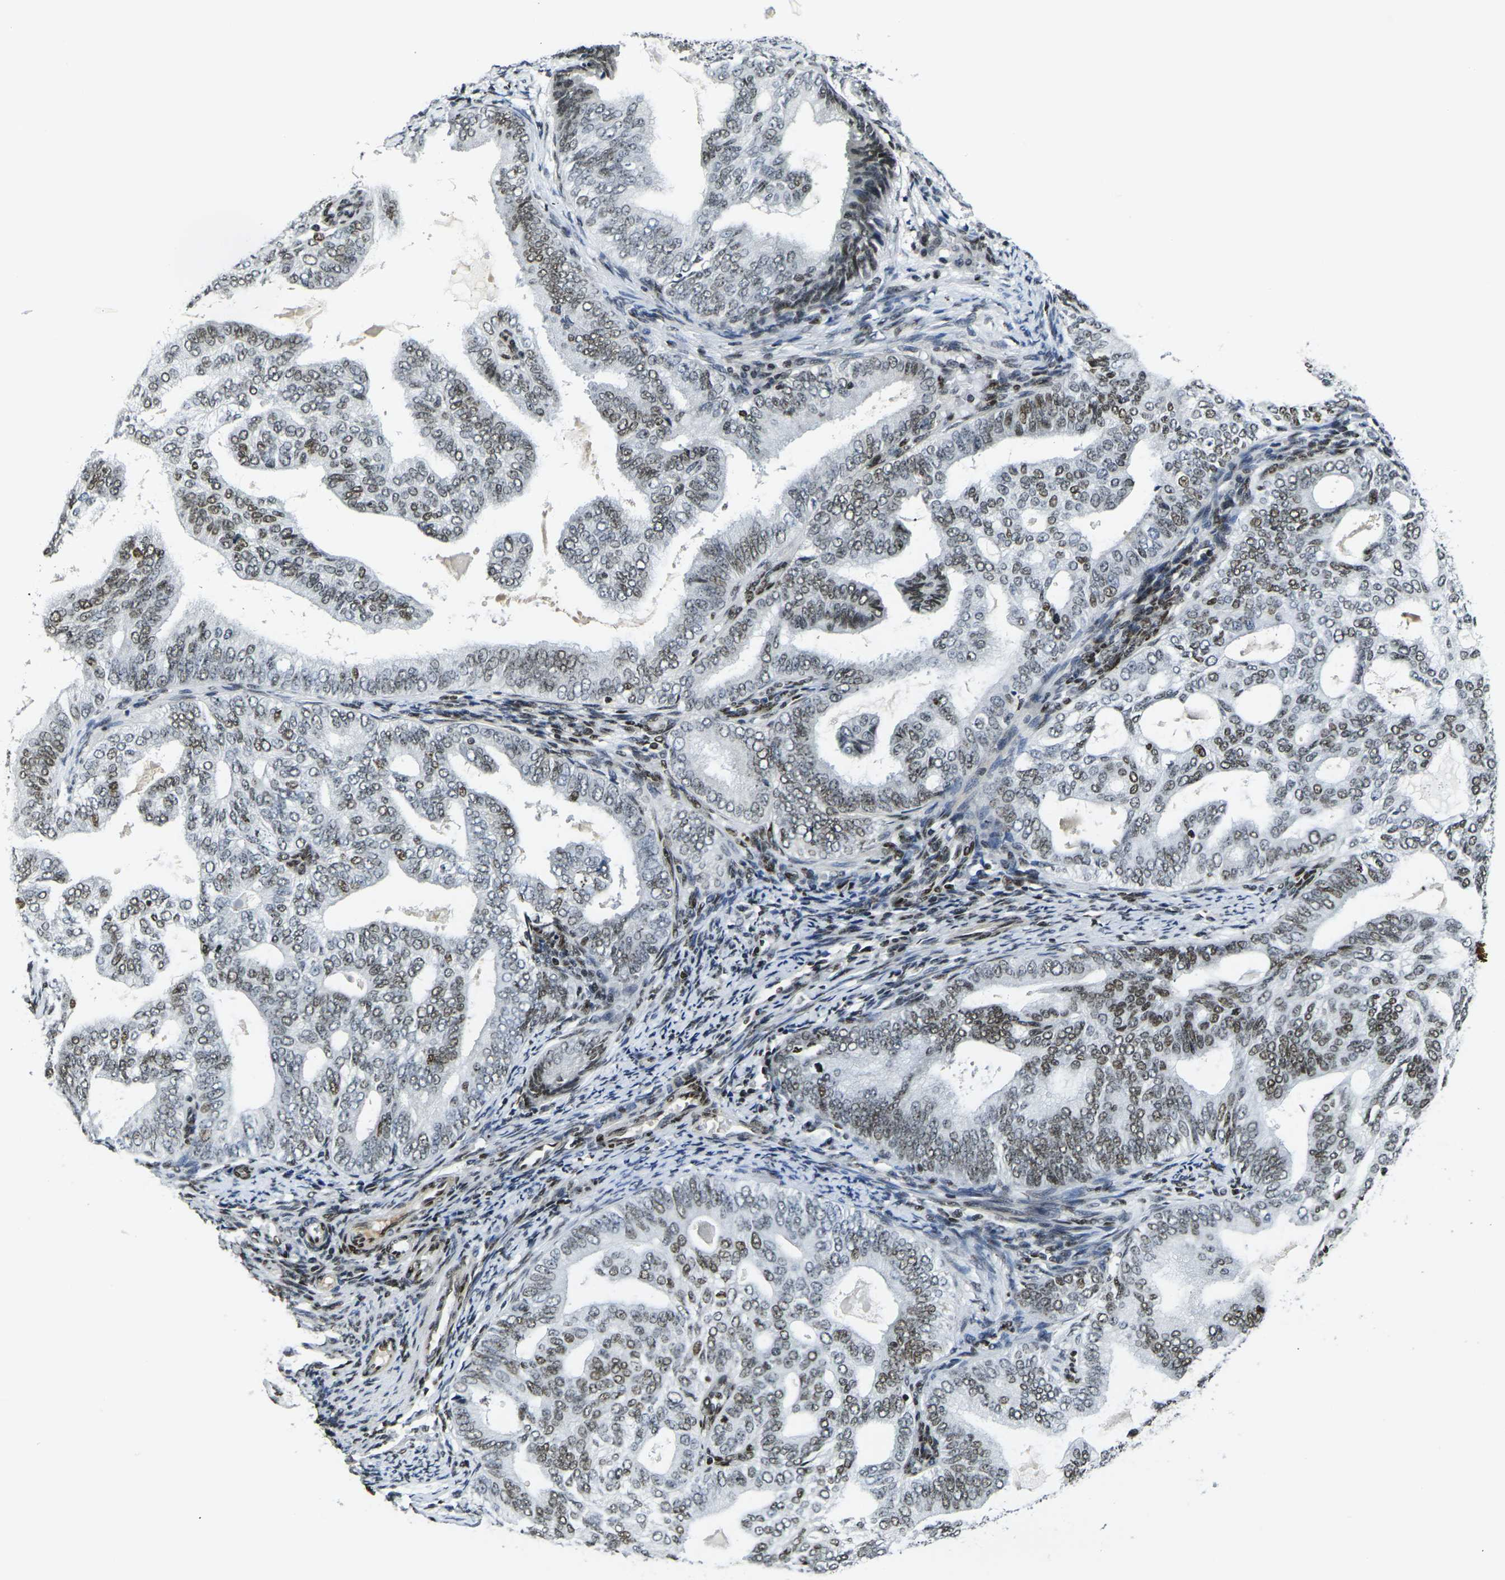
{"staining": {"intensity": "moderate", "quantity": "25%-75%", "location": "nuclear"}, "tissue": "endometrial cancer", "cell_type": "Tumor cells", "image_type": "cancer", "snomed": [{"axis": "morphology", "description": "Adenocarcinoma, NOS"}, {"axis": "topography", "description": "Endometrium"}], "caption": "Immunohistochemistry (IHC) staining of endometrial cancer (adenocarcinoma), which shows medium levels of moderate nuclear staining in about 25%-75% of tumor cells indicating moderate nuclear protein expression. The staining was performed using DAB (3,3'-diaminobenzidine) (brown) for protein detection and nuclei were counterstained in hematoxylin (blue).", "gene": "H1-10", "patient": {"sex": "female", "age": 58}}